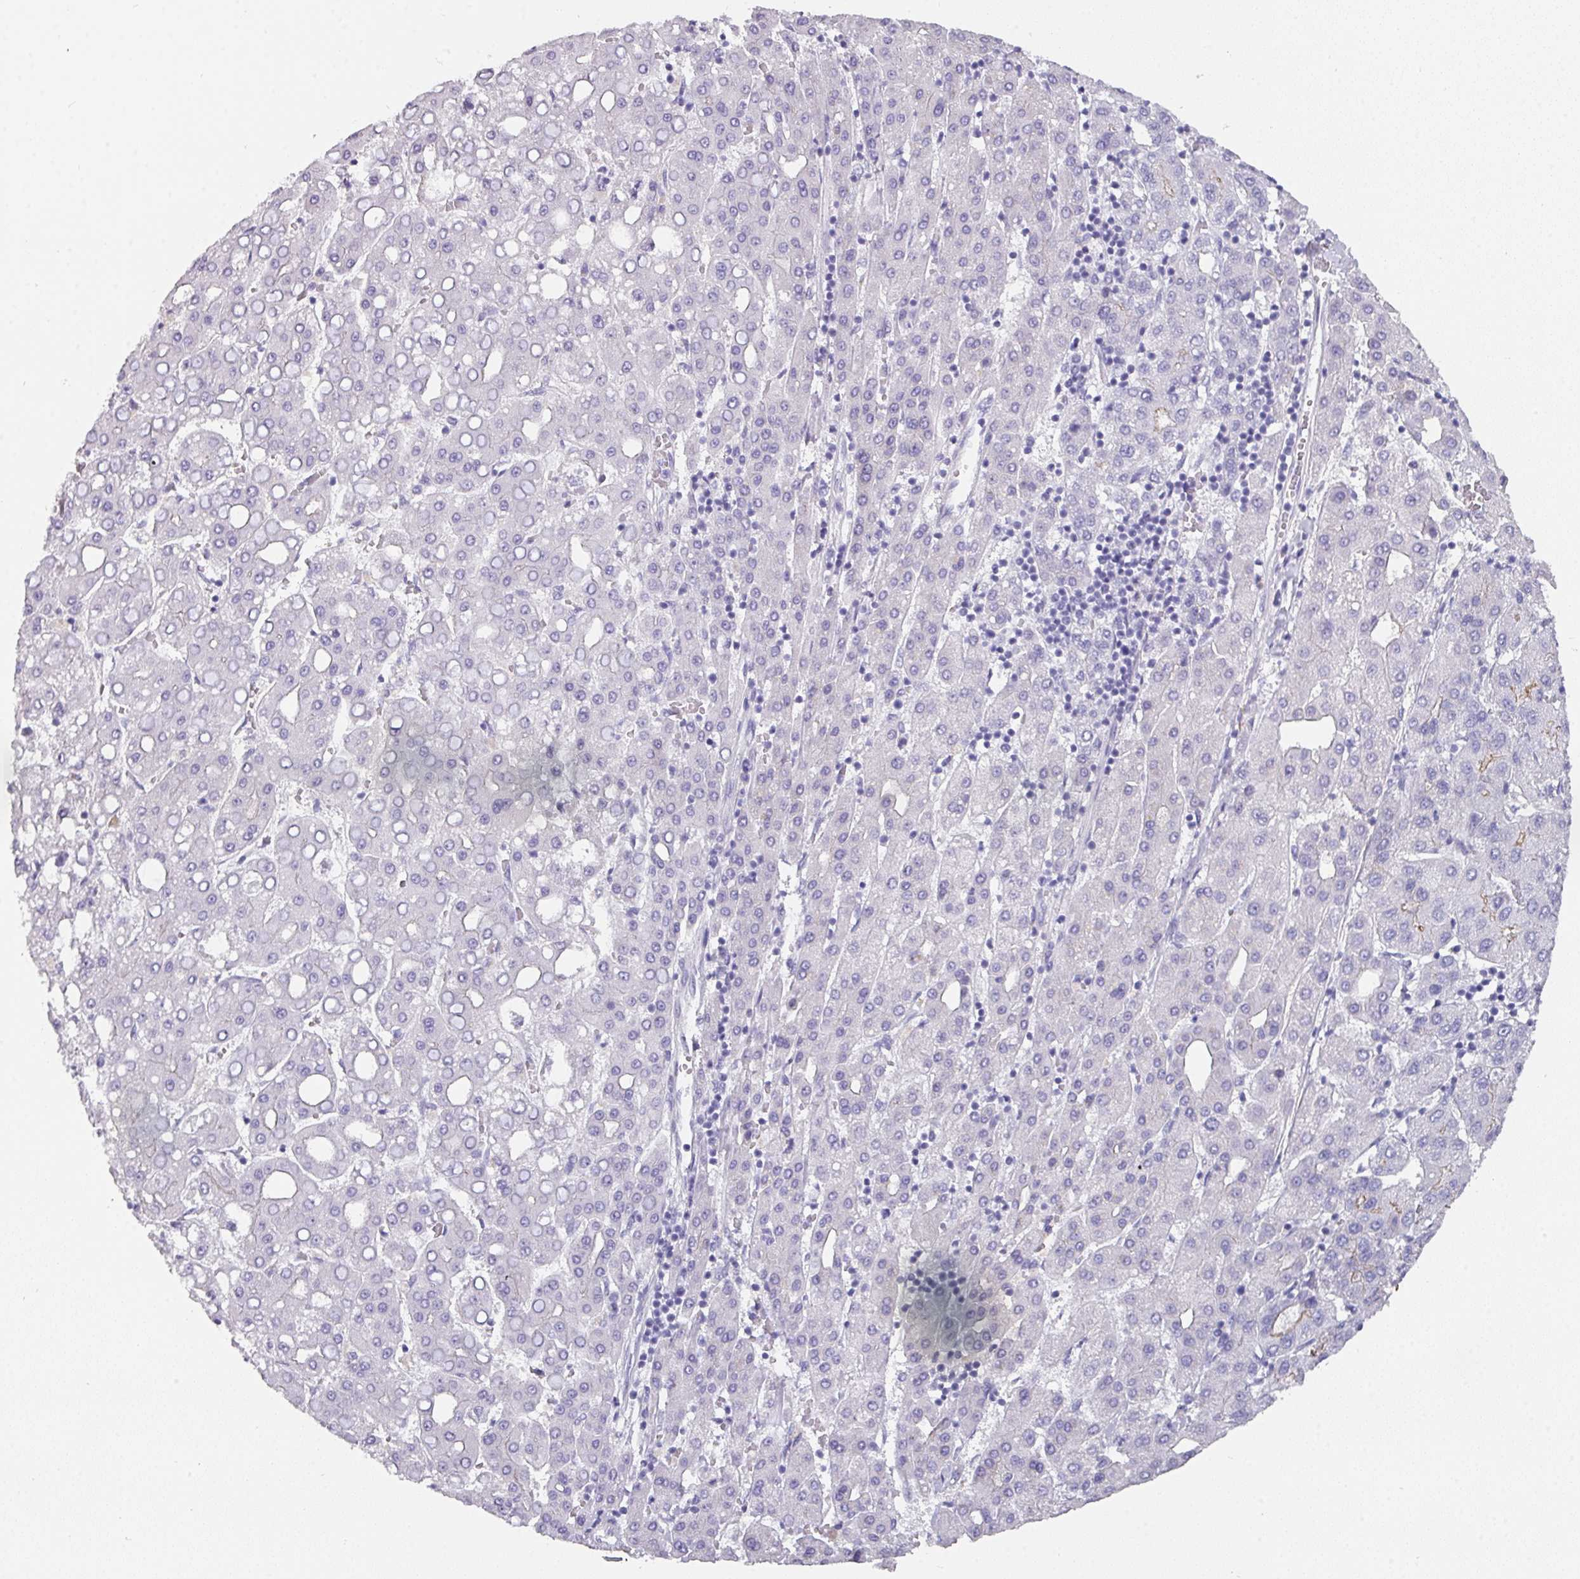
{"staining": {"intensity": "negative", "quantity": "none", "location": "none"}, "tissue": "liver cancer", "cell_type": "Tumor cells", "image_type": "cancer", "snomed": [{"axis": "morphology", "description": "Carcinoma, Hepatocellular, NOS"}, {"axis": "topography", "description": "Liver"}], "caption": "This is an immunohistochemistry histopathology image of human liver cancer. There is no positivity in tumor cells.", "gene": "ANKRD29", "patient": {"sex": "male", "age": 65}}